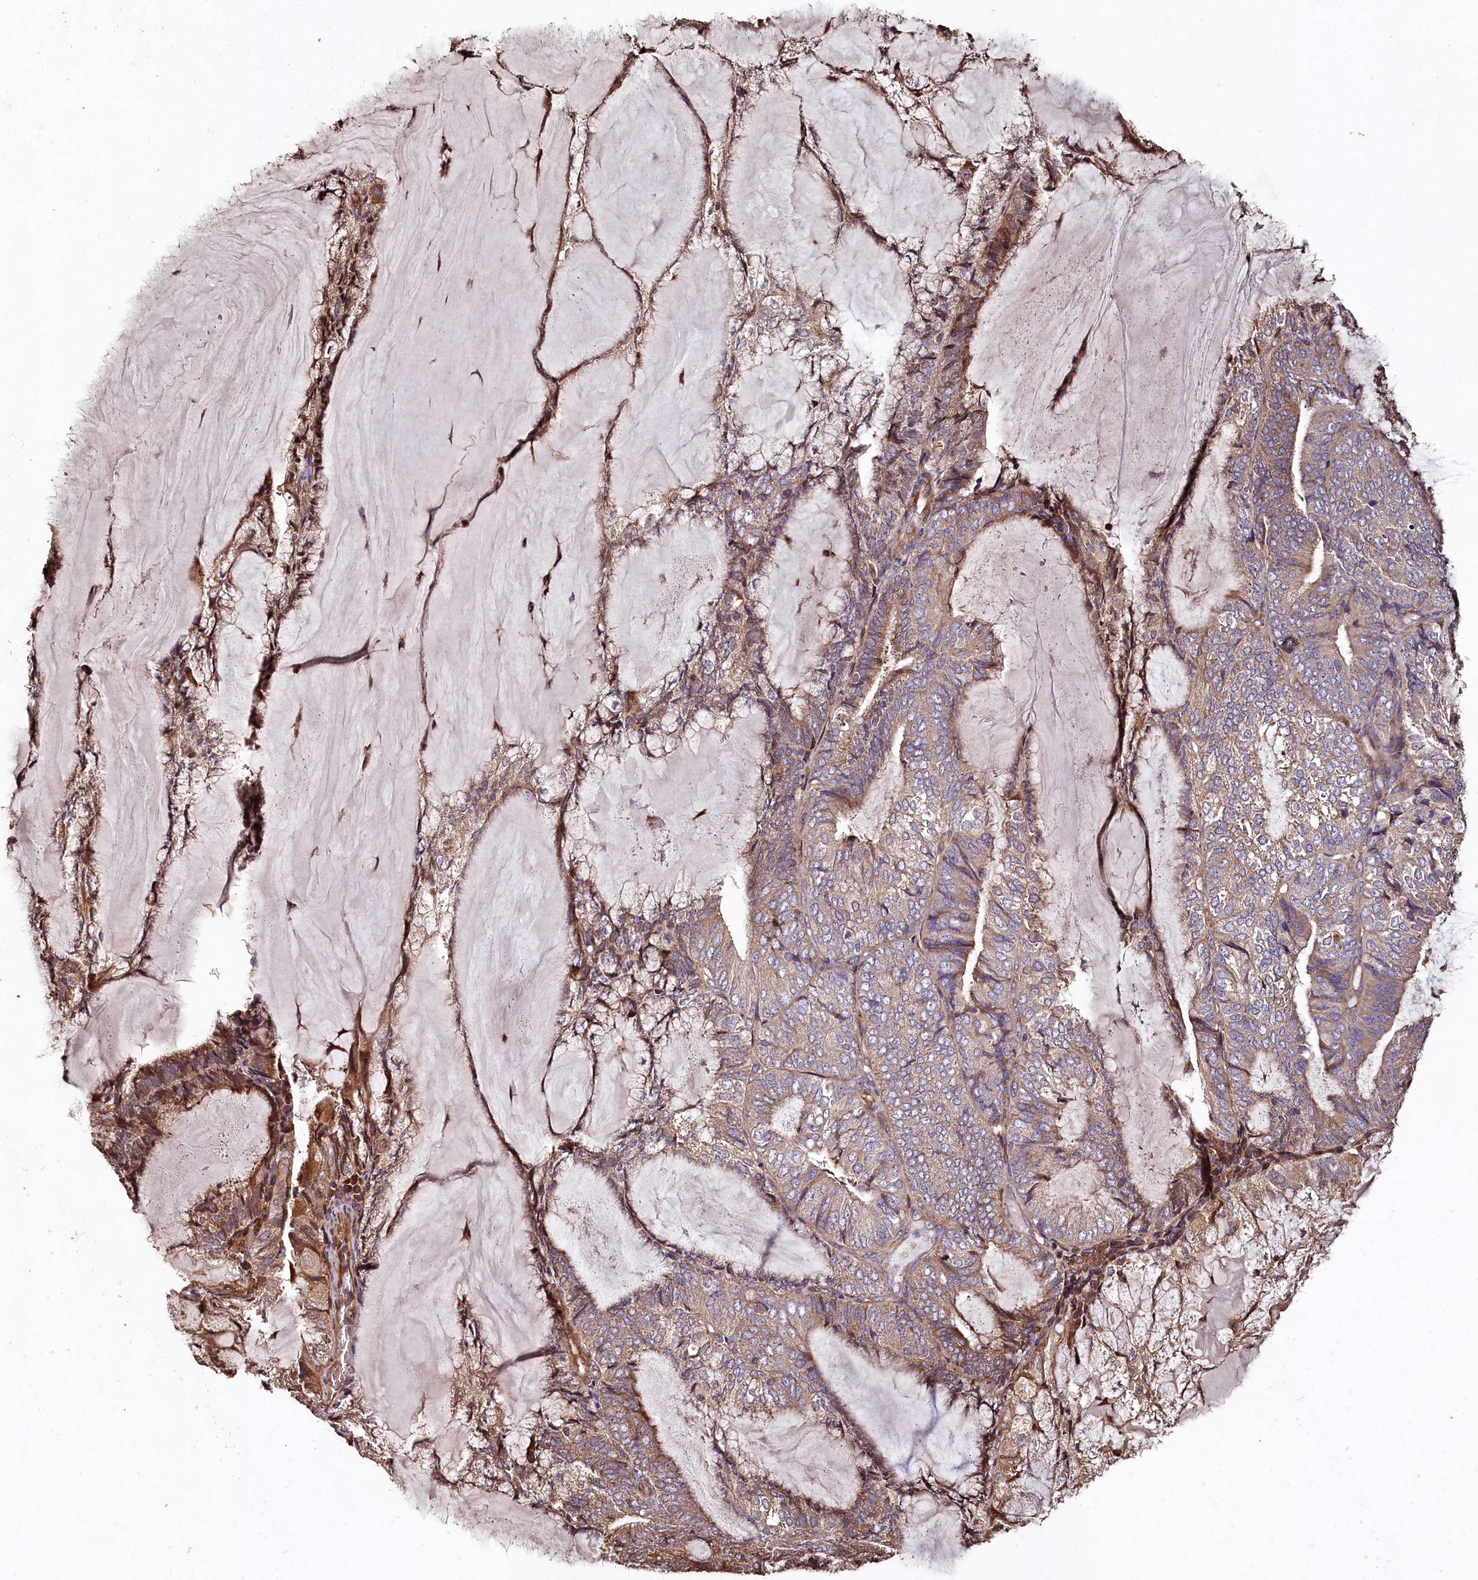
{"staining": {"intensity": "moderate", "quantity": "25%-75%", "location": "cytoplasmic/membranous"}, "tissue": "endometrial cancer", "cell_type": "Tumor cells", "image_type": "cancer", "snomed": [{"axis": "morphology", "description": "Adenocarcinoma, NOS"}, {"axis": "topography", "description": "Endometrium"}], "caption": "The immunohistochemical stain shows moderate cytoplasmic/membranous staining in tumor cells of endometrial cancer (adenocarcinoma) tissue.", "gene": "TMEM98", "patient": {"sex": "female", "age": 81}}